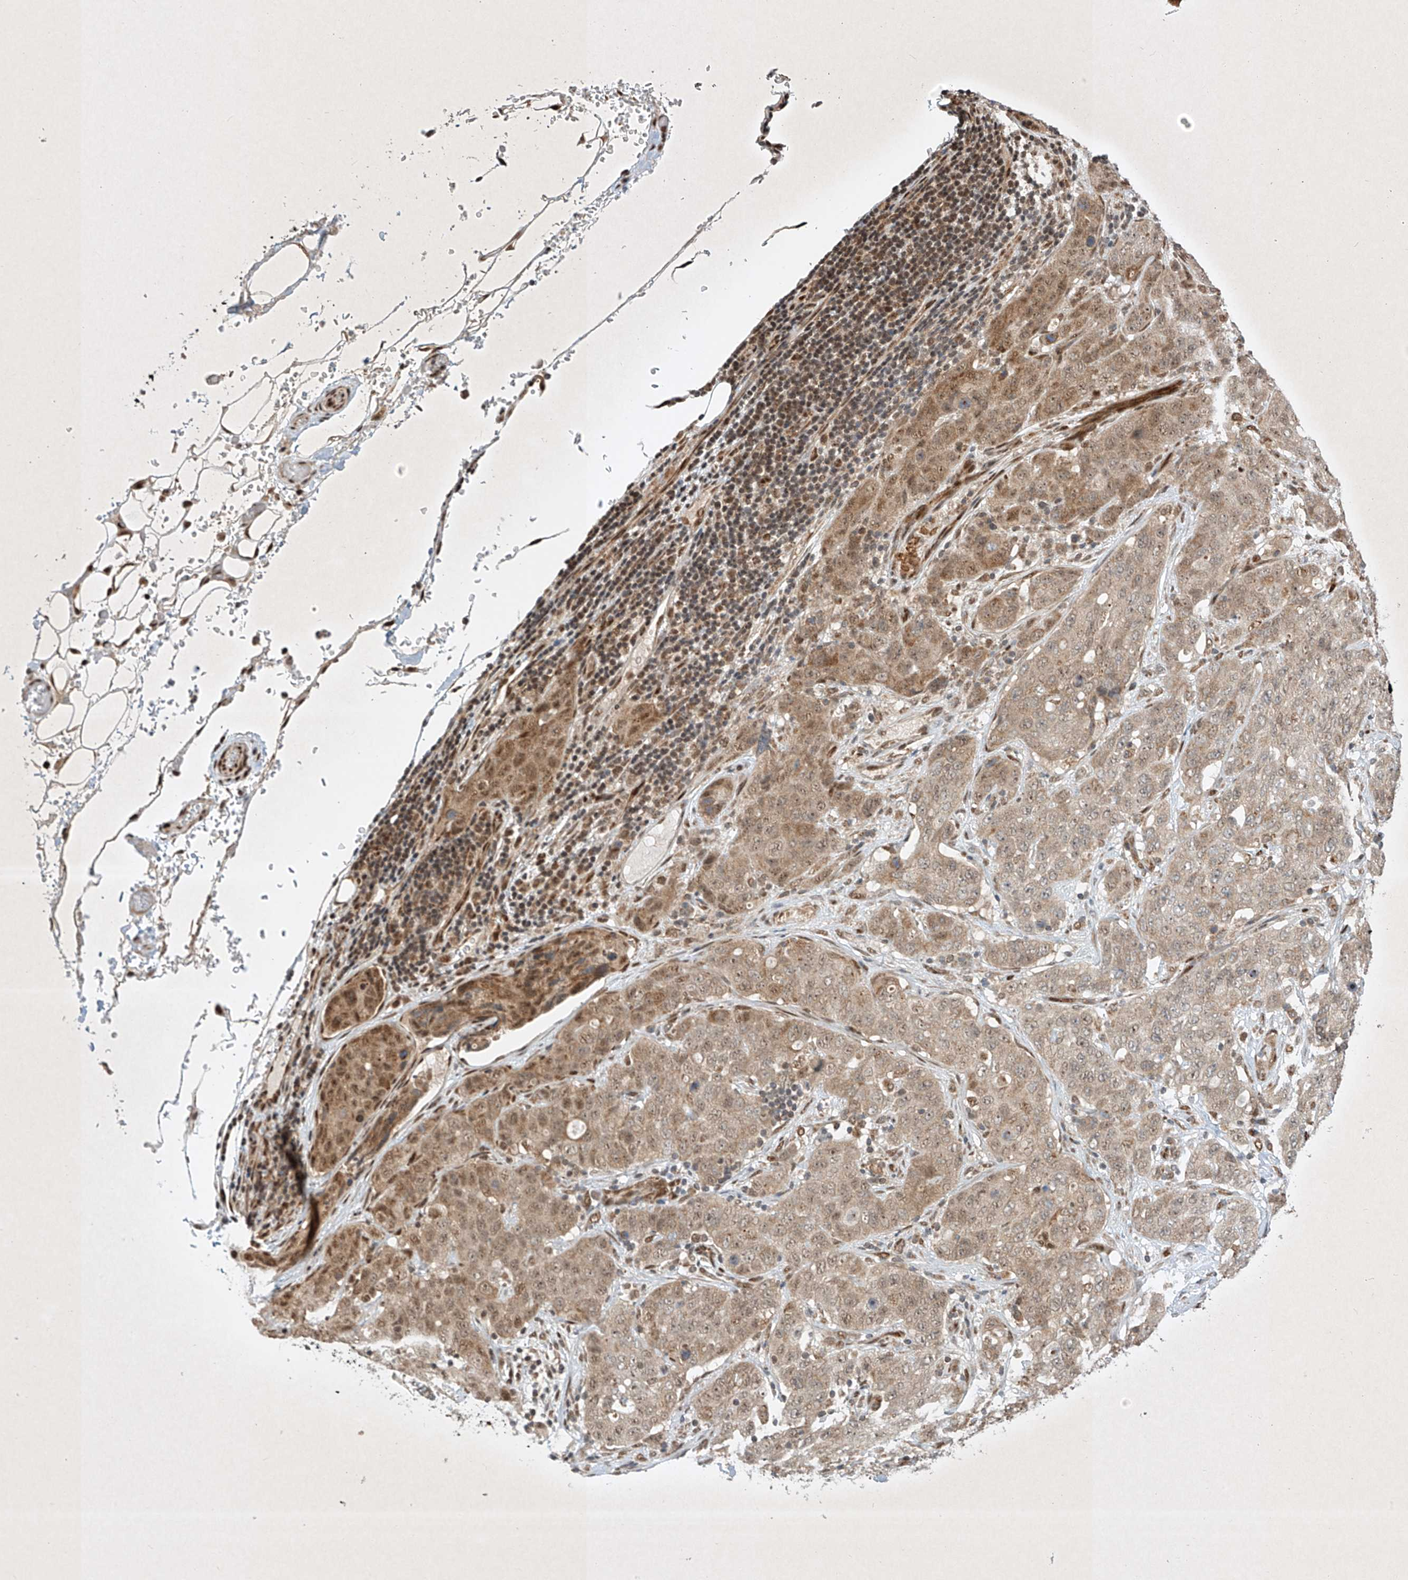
{"staining": {"intensity": "weak", "quantity": ">75%", "location": "cytoplasmic/membranous,nuclear"}, "tissue": "stomach cancer", "cell_type": "Tumor cells", "image_type": "cancer", "snomed": [{"axis": "morphology", "description": "Normal tissue, NOS"}, {"axis": "morphology", "description": "Adenocarcinoma, NOS"}, {"axis": "topography", "description": "Lymph node"}, {"axis": "topography", "description": "Stomach"}], "caption": "Immunohistochemistry of human adenocarcinoma (stomach) demonstrates low levels of weak cytoplasmic/membranous and nuclear expression in approximately >75% of tumor cells. (DAB (3,3'-diaminobenzidine) IHC, brown staining for protein, blue staining for nuclei).", "gene": "EPG5", "patient": {"sex": "male", "age": 48}}